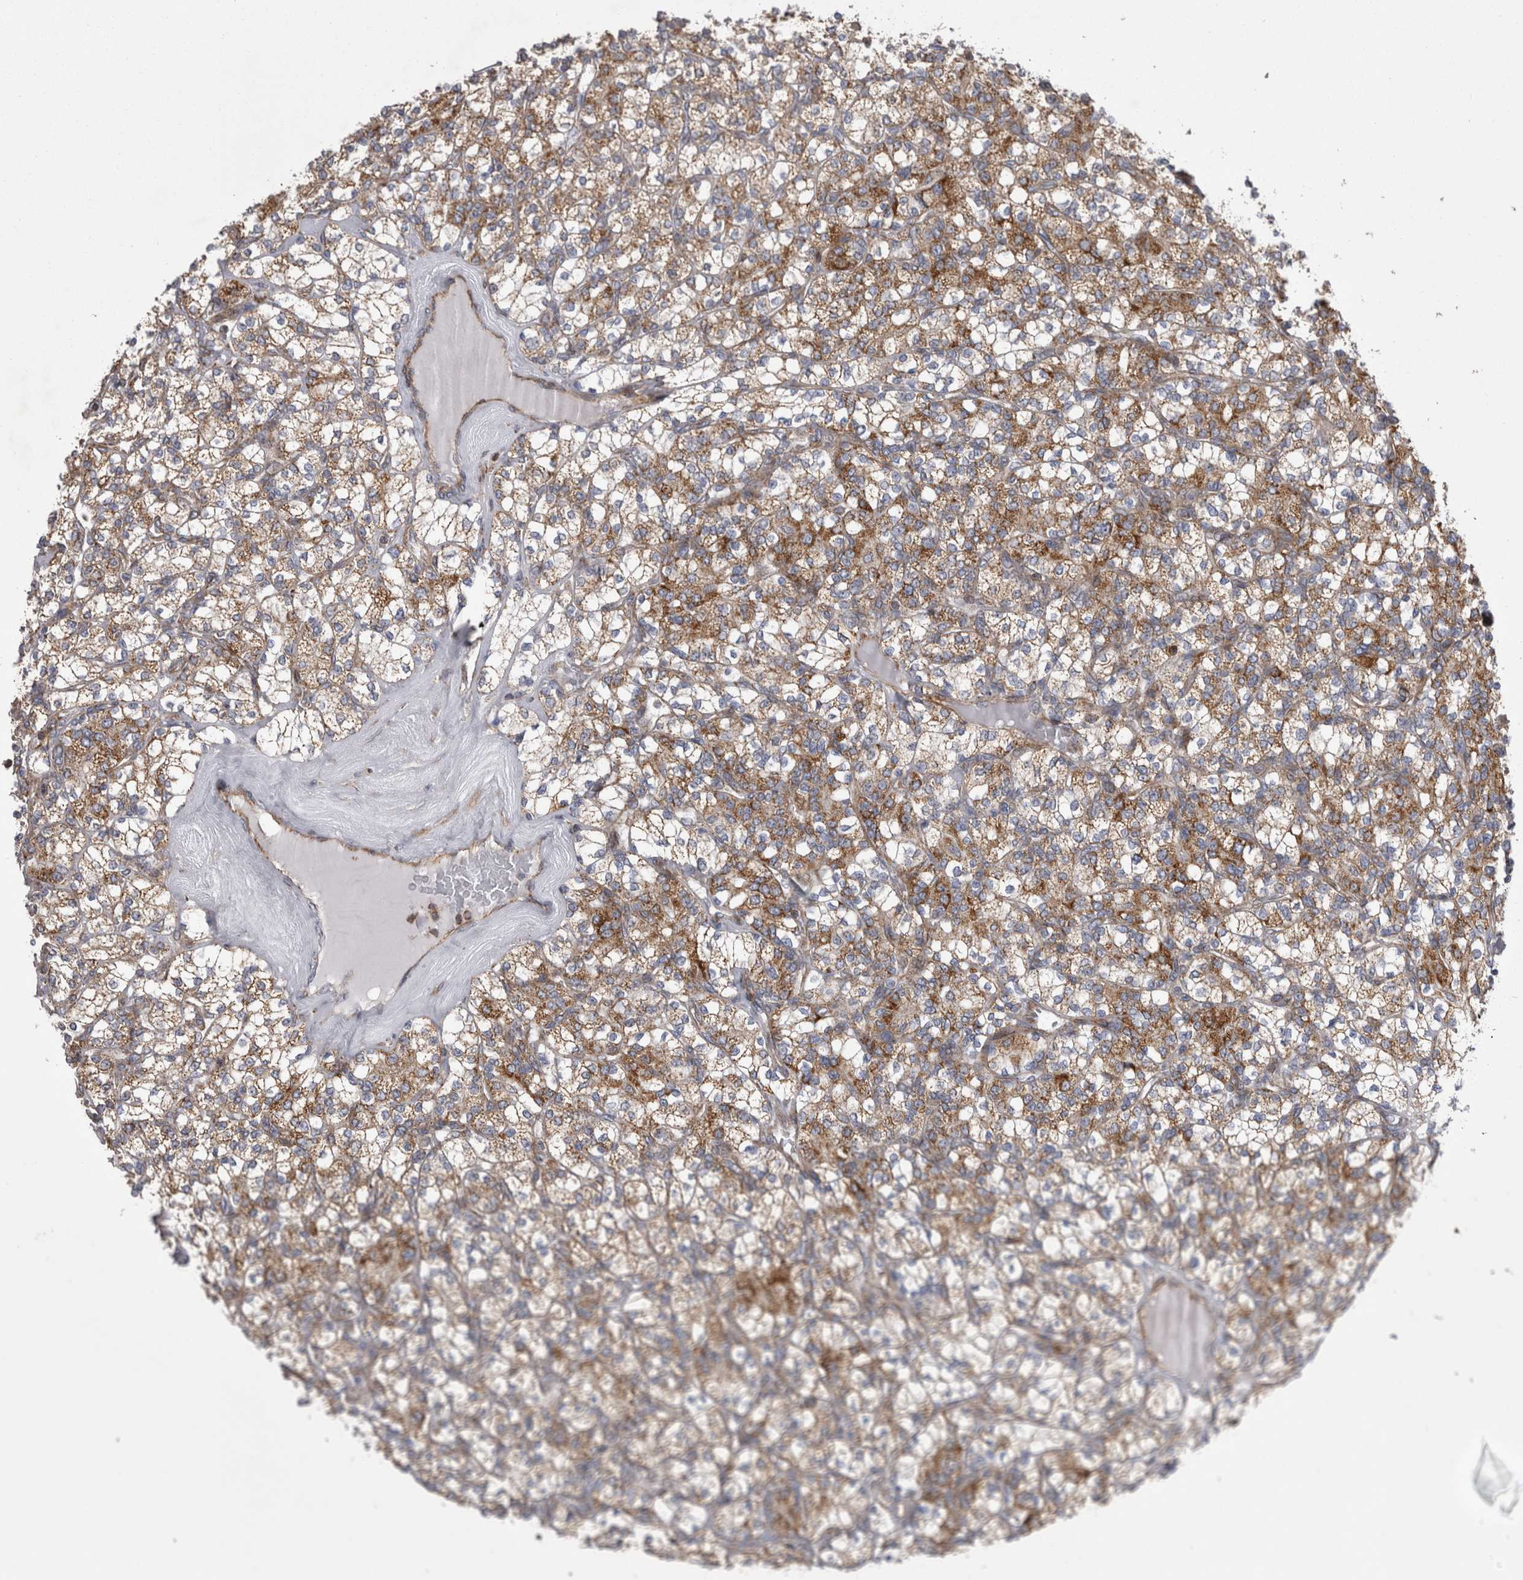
{"staining": {"intensity": "moderate", "quantity": ">75%", "location": "cytoplasmic/membranous"}, "tissue": "renal cancer", "cell_type": "Tumor cells", "image_type": "cancer", "snomed": [{"axis": "morphology", "description": "Adenocarcinoma, NOS"}, {"axis": "topography", "description": "Kidney"}], "caption": "Protein expression analysis of human adenocarcinoma (renal) reveals moderate cytoplasmic/membranous expression in about >75% of tumor cells. (Brightfield microscopy of DAB IHC at high magnification).", "gene": "TSPOAP1", "patient": {"sex": "male", "age": 77}}